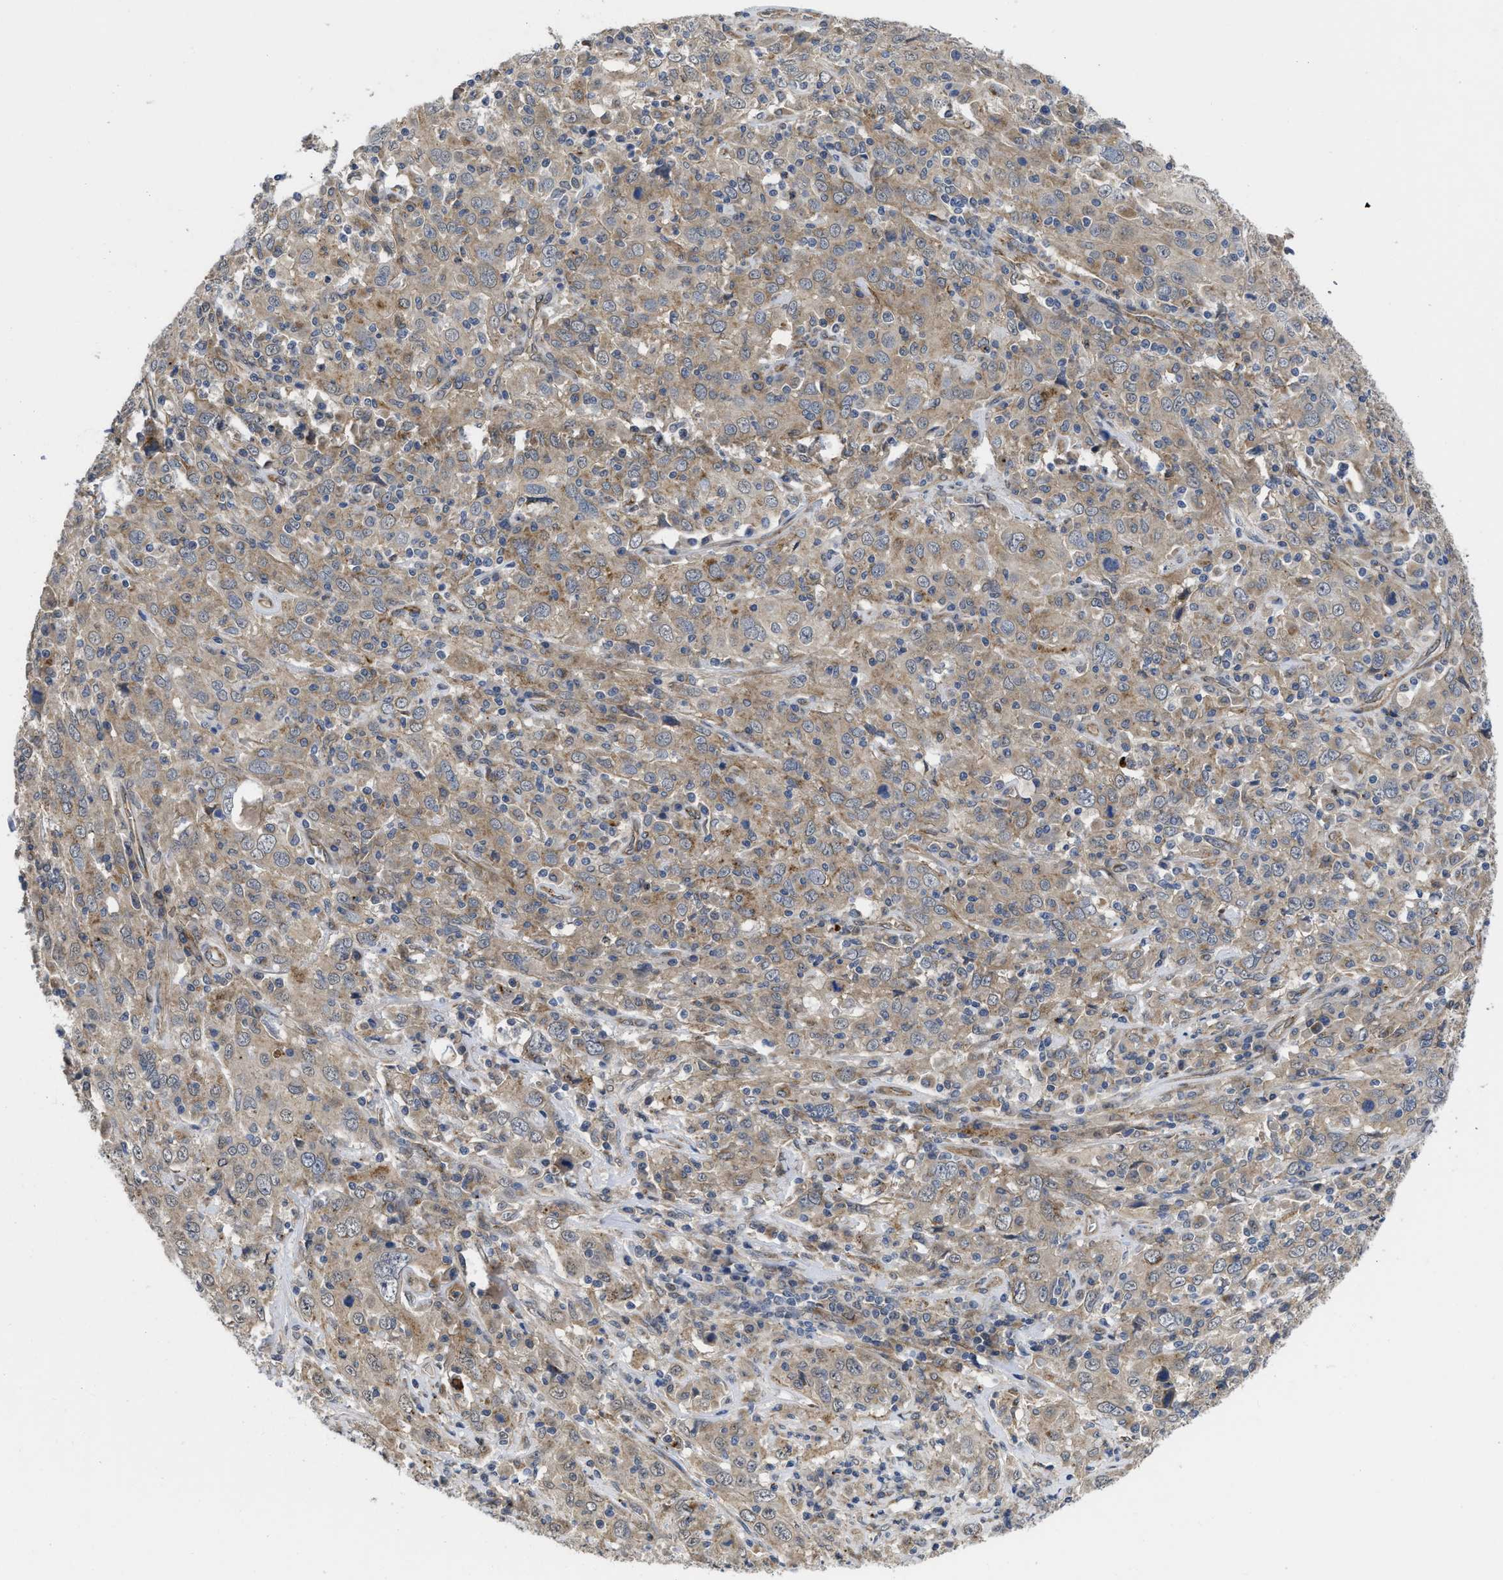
{"staining": {"intensity": "weak", "quantity": ">75%", "location": "cytoplasmic/membranous"}, "tissue": "cervical cancer", "cell_type": "Tumor cells", "image_type": "cancer", "snomed": [{"axis": "morphology", "description": "Squamous cell carcinoma, NOS"}, {"axis": "topography", "description": "Cervix"}], "caption": "This micrograph shows cervical cancer stained with immunohistochemistry to label a protein in brown. The cytoplasmic/membranous of tumor cells show weak positivity for the protein. Nuclei are counter-stained blue.", "gene": "PKD2", "patient": {"sex": "female", "age": 46}}